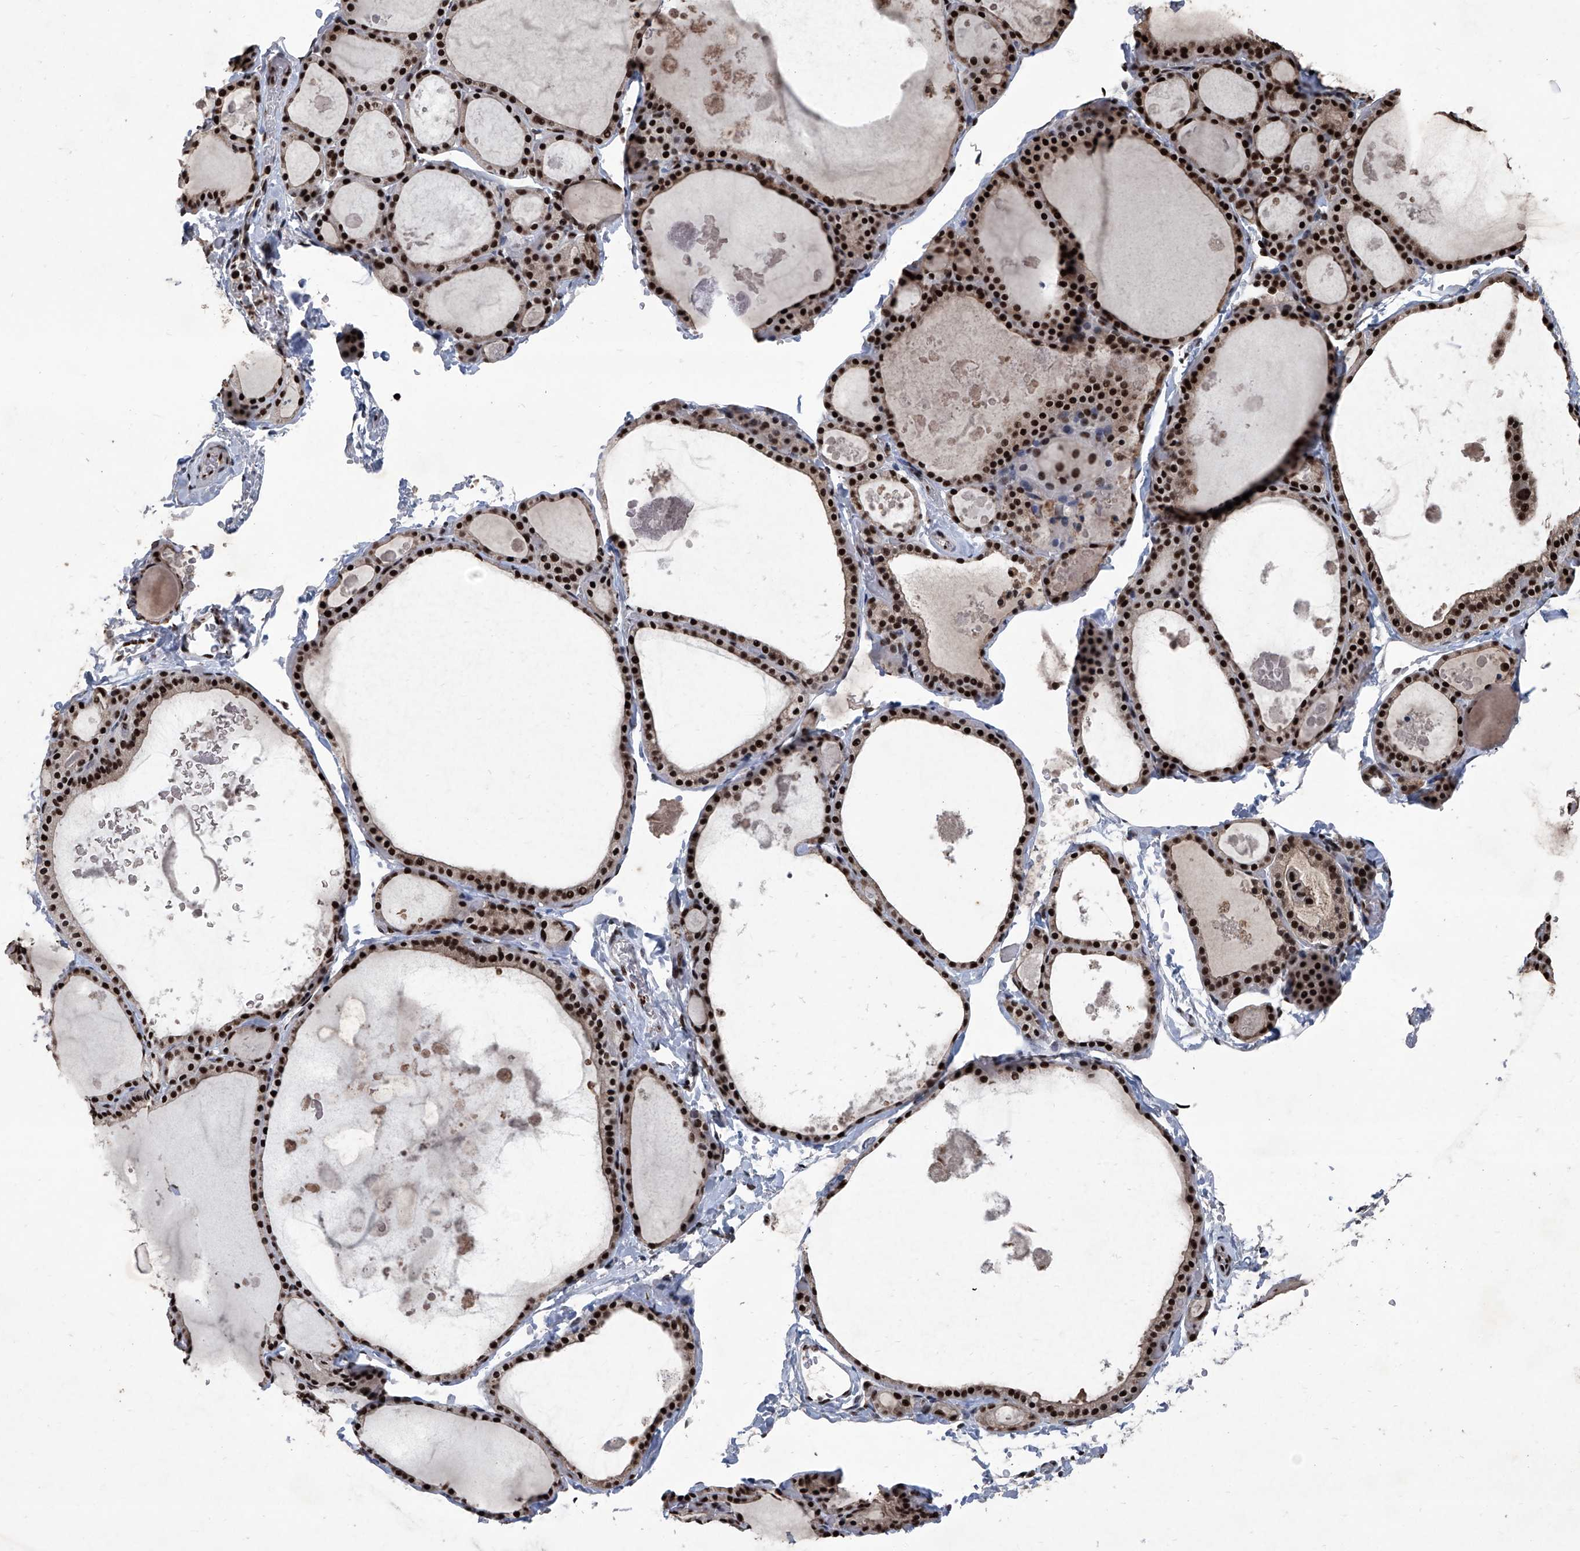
{"staining": {"intensity": "strong", "quantity": ">75%", "location": "nuclear"}, "tissue": "thyroid gland", "cell_type": "Glandular cells", "image_type": "normal", "snomed": [{"axis": "morphology", "description": "Normal tissue, NOS"}, {"axis": "topography", "description": "Thyroid gland"}], "caption": "Immunohistochemical staining of normal human thyroid gland exhibits high levels of strong nuclear expression in about >75% of glandular cells. Nuclei are stained in blue.", "gene": "DDX39B", "patient": {"sex": "male", "age": 56}}